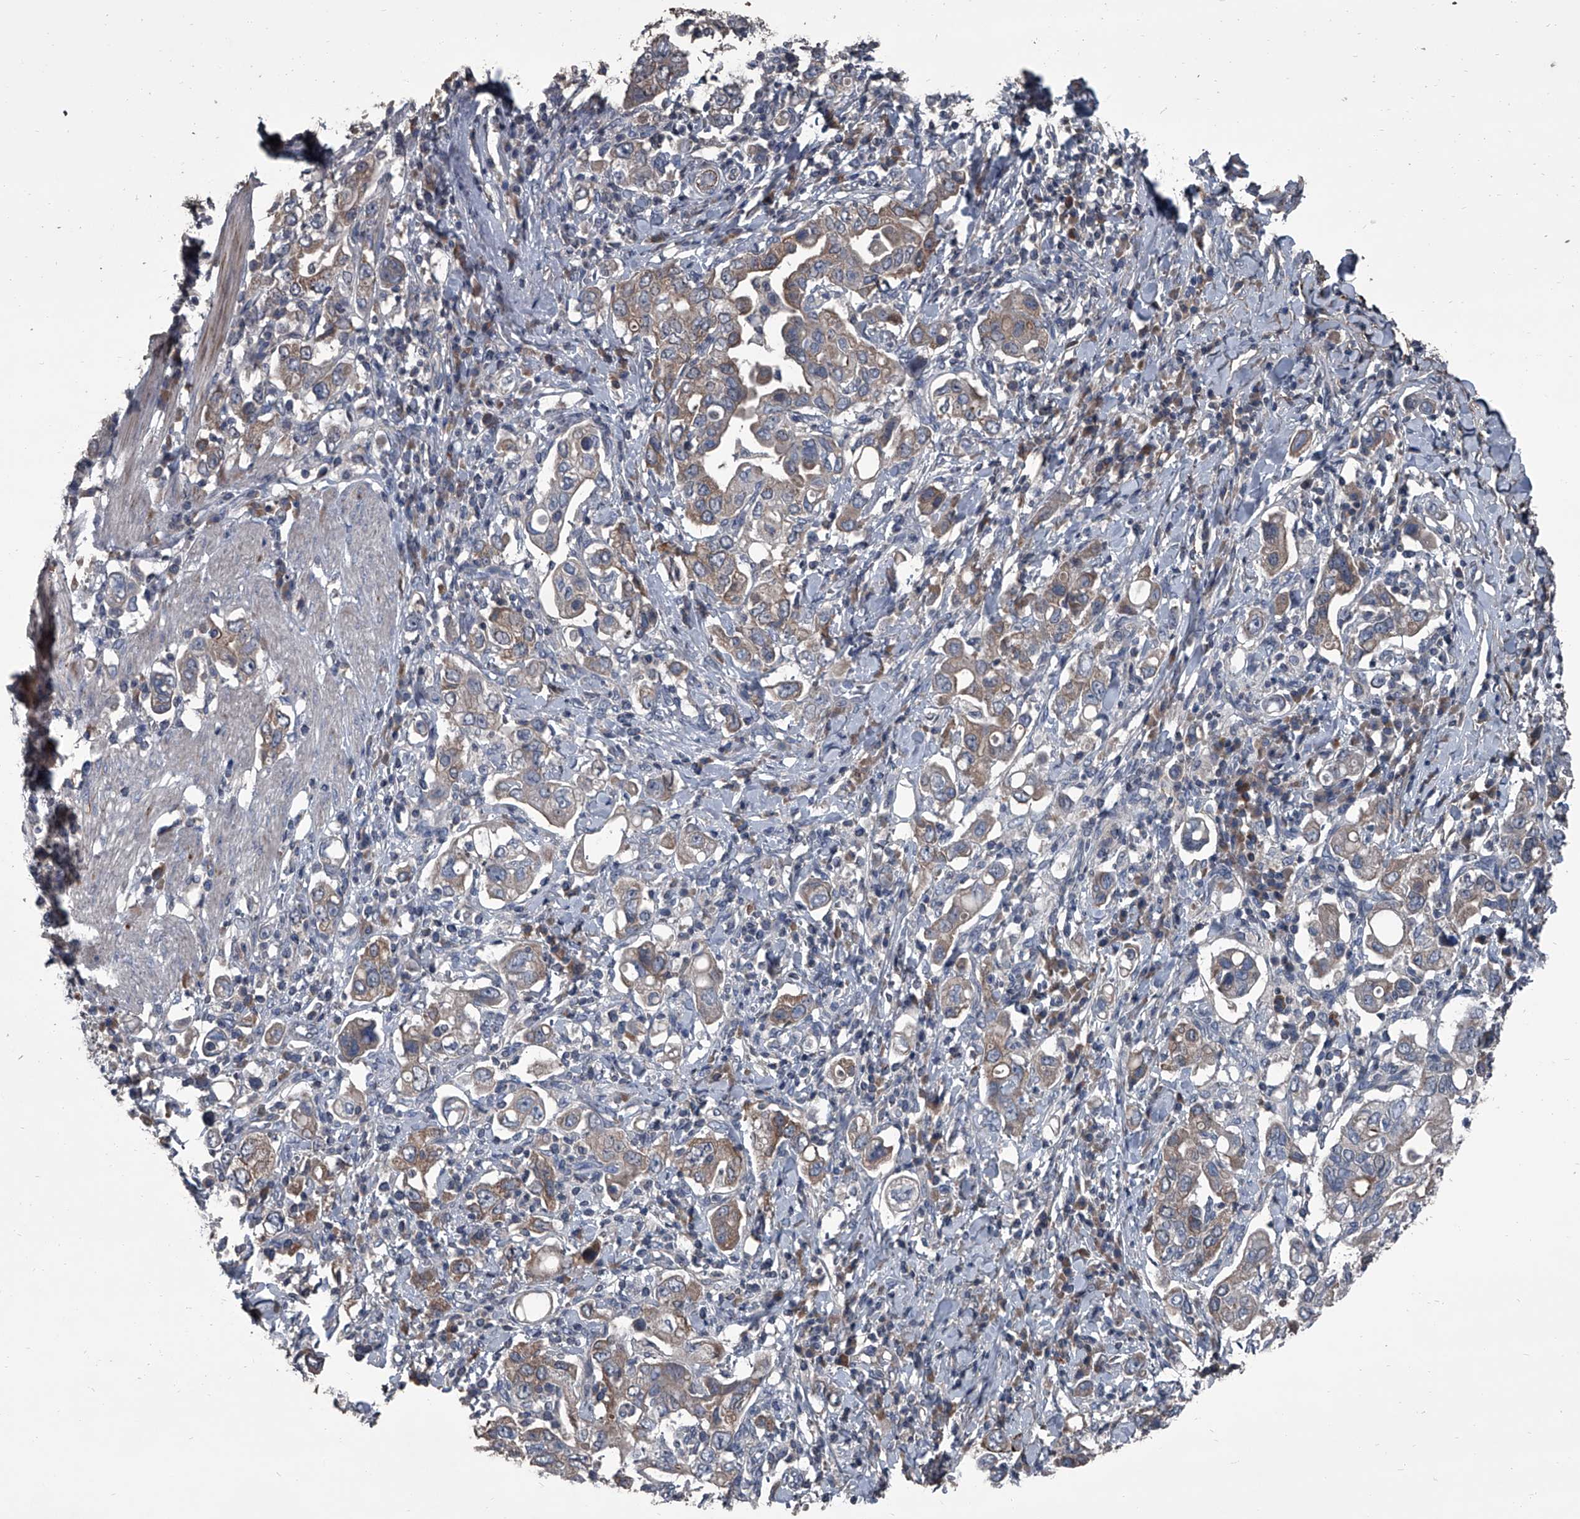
{"staining": {"intensity": "weak", "quantity": ">75%", "location": "cytoplasmic/membranous"}, "tissue": "stomach cancer", "cell_type": "Tumor cells", "image_type": "cancer", "snomed": [{"axis": "morphology", "description": "Adenocarcinoma, NOS"}, {"axis": "topography", "description": "Stomach, upper"}], "caption": "This is a histology image of immunohistochemistry (IHC) staining of adenocarcinoma (stomach), which shows weak expression in the cytoplasmic/membranous of tumor cells.", "gene": "OARD1", "patient": {"sex": "male", "age": 62}}